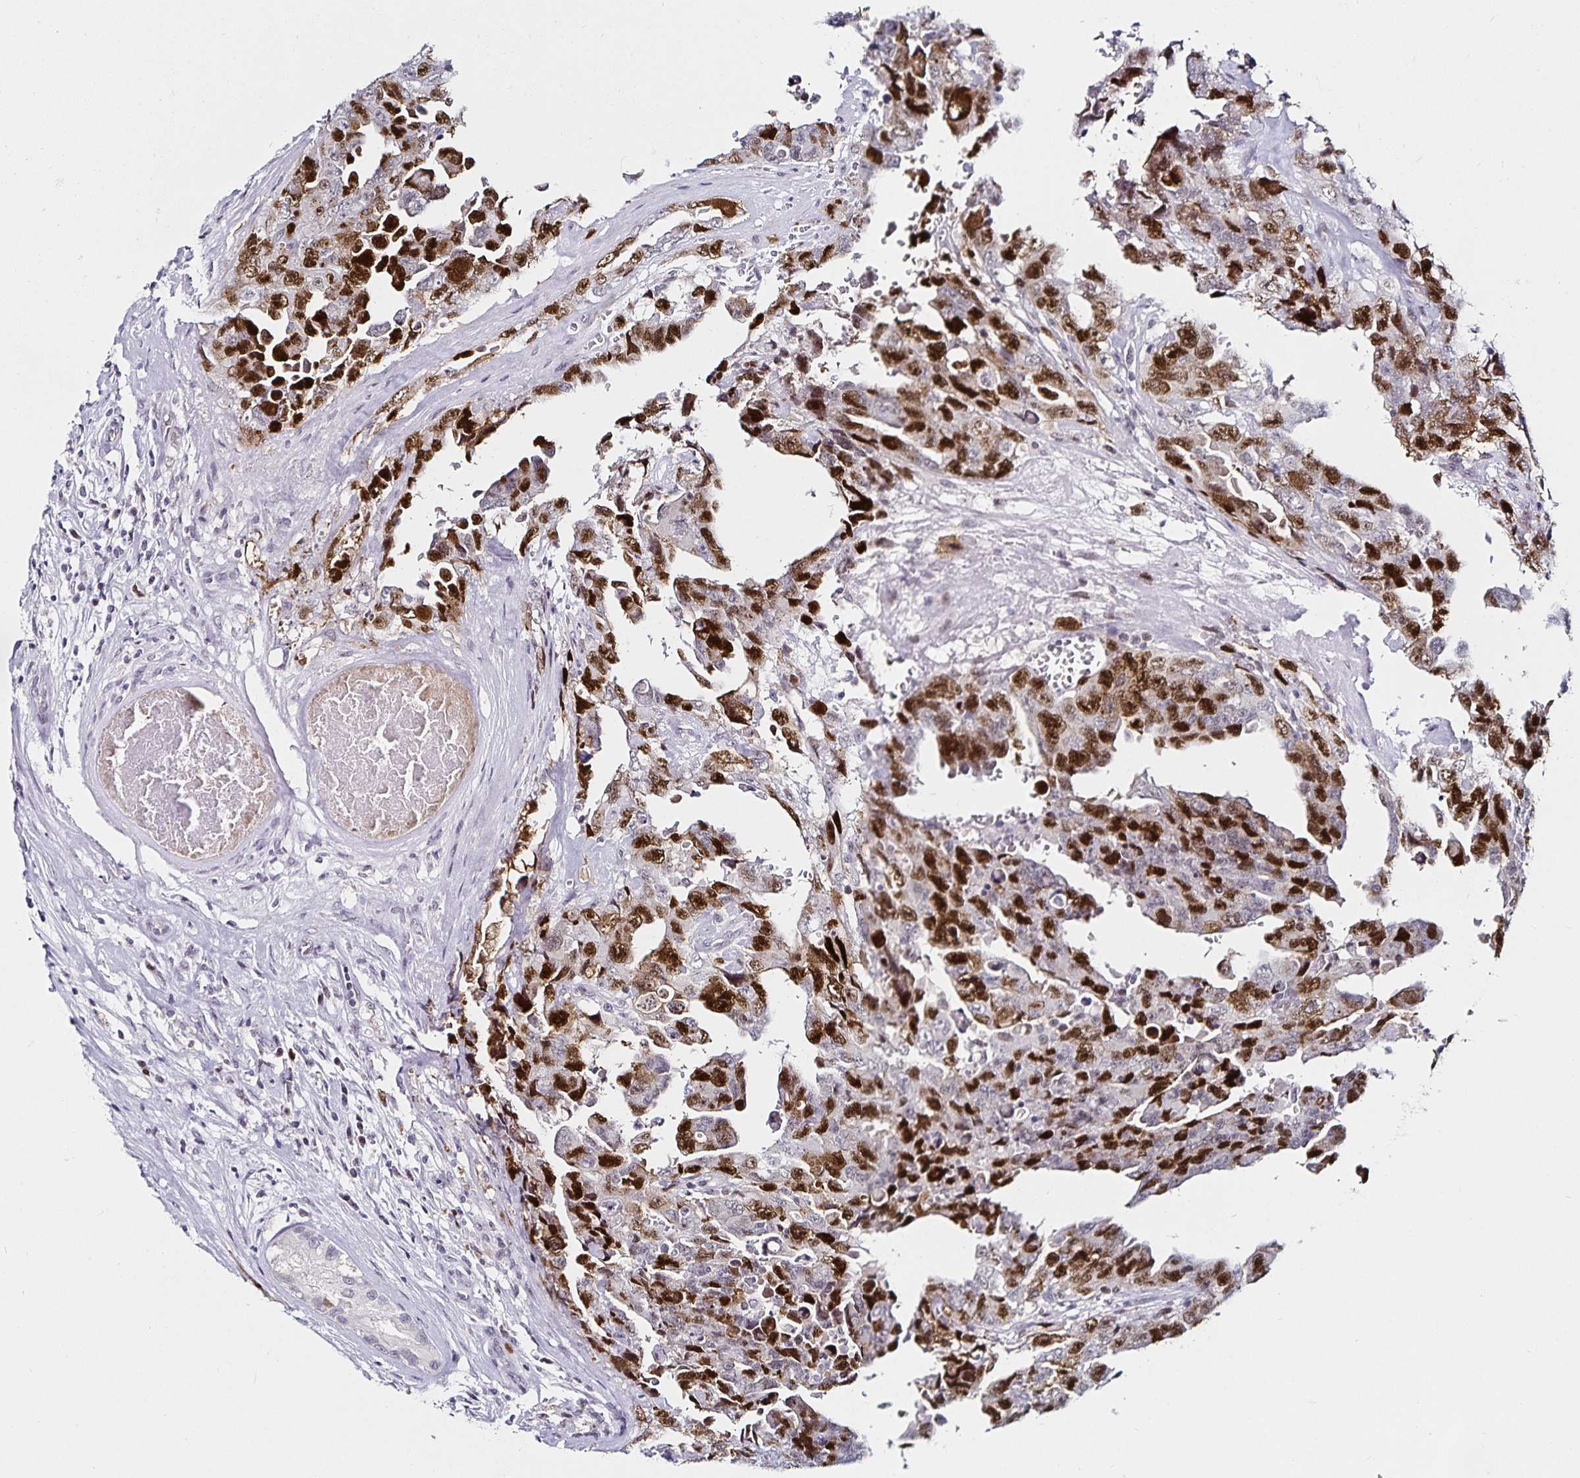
{"staining": {"intensity": "strong", "quantity": "25%-75%", "location": "nuclear"}, "tissue": "testis cancer", "cell_type": "Tumor cells", "image_type": "cancer", "snomed": [{"axis": "morphology", "description": "Carcinoma, Embryonal, NOS"}, {"axis": "topography", "description": "Testis"}], "caption": "A photomicrograph showing strong nuclear positivity in approximately 25%-75% of tumor cells in testis embryonal carcinoma, as visualized by brown immunohistochemical staining.", "gene": "ANLN", "patient": {"sex": "male", "age": 24}}